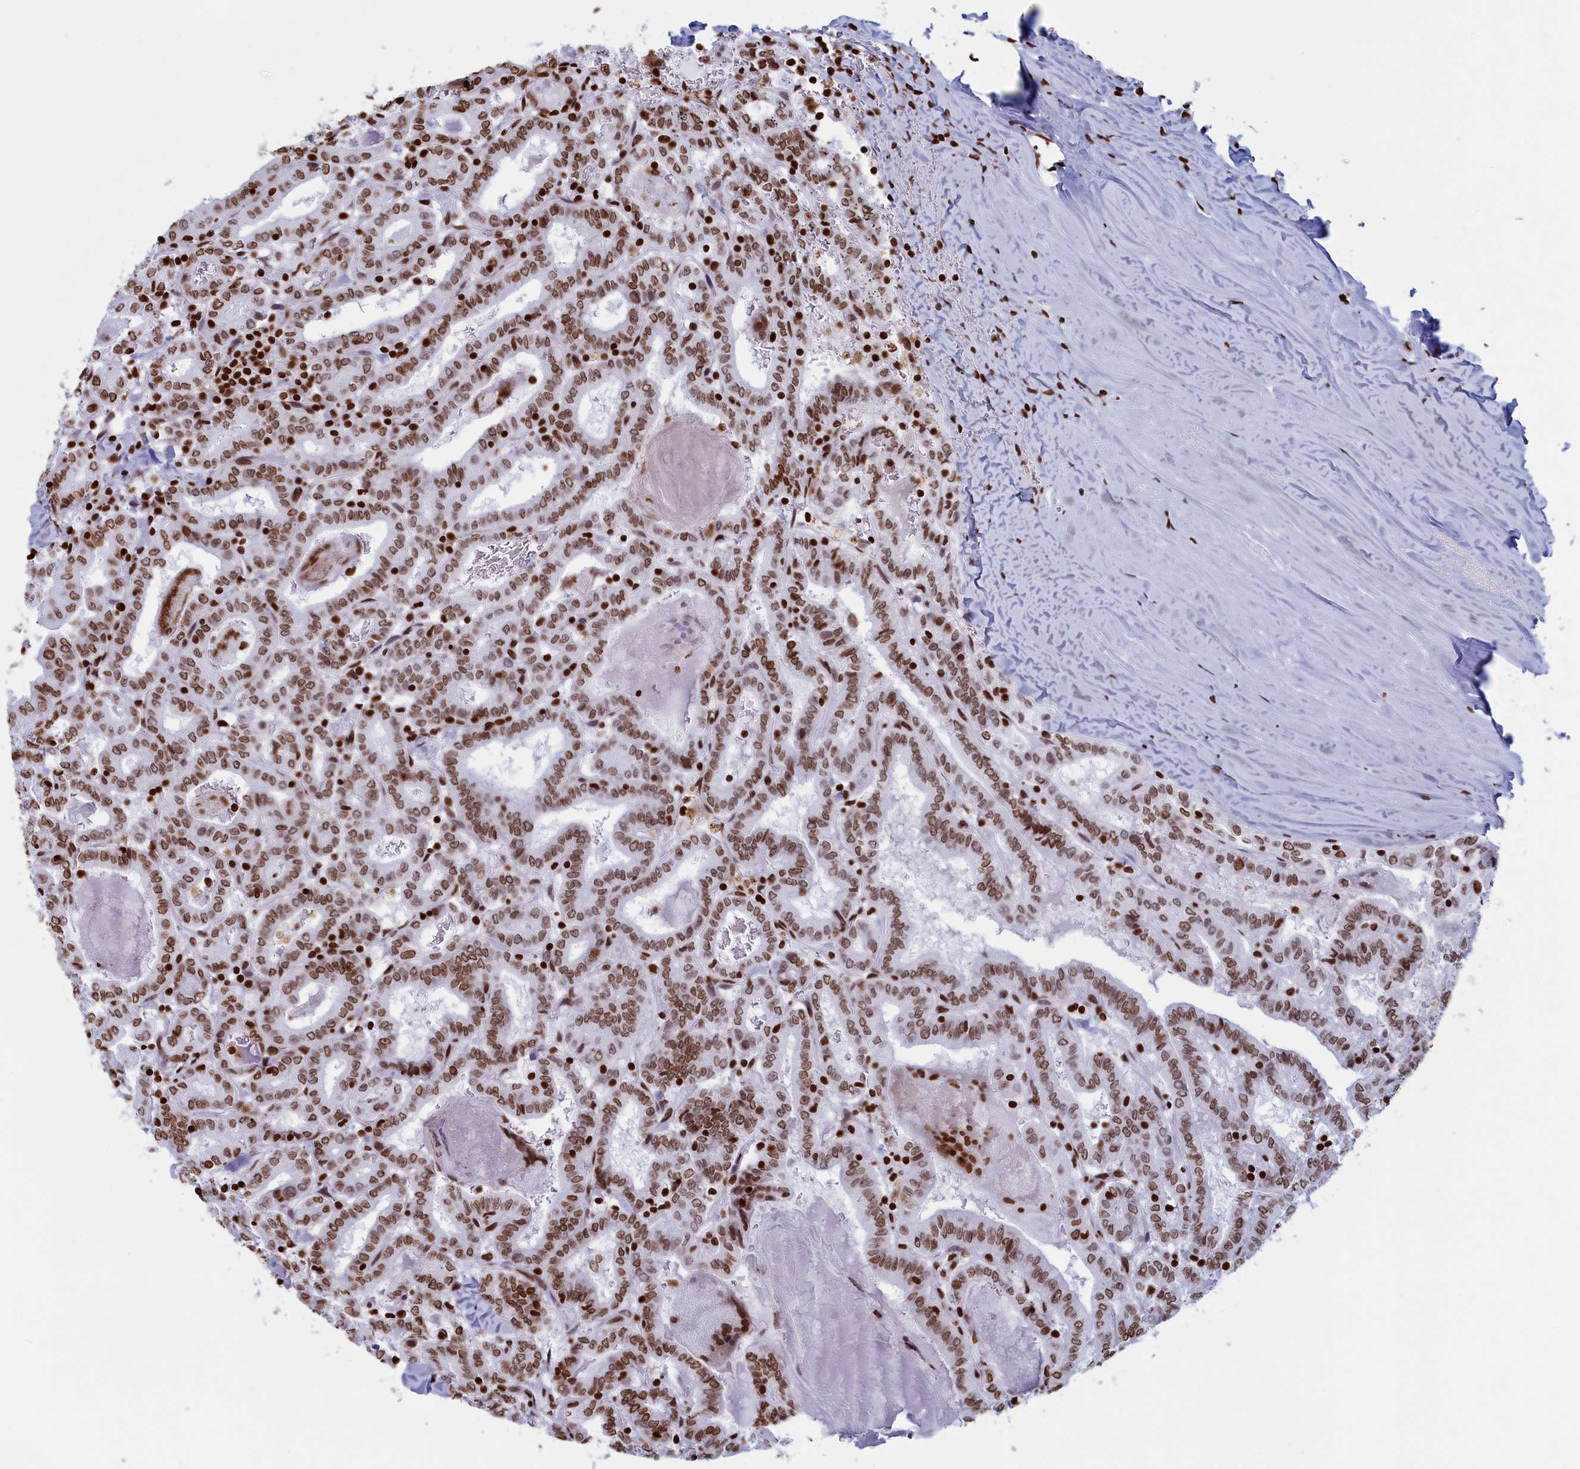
{"staining": {"intensity": "moderate", "quantity": ">75%", "location": "nuclear"}, "tissue": "thyroid cancer", "cell_type": "Tumor cells", "image_type": "cancer", "snomed": [{"axis": "morphology", "description": "Papillary adenocarcinoma, NOS"}, {"axis": "topography", "description": "Thyroid gland"}], "caption": "This histopathology image demonstrates immunohistochemistry (IHC) staining of human thyroid cancer (papillary adenocarcinoma), with medium moderate nuclear staining in approximately >75% of tumor cells.", "gene": "APOBEC3A", "patient": {"sex": "female", "age": 72}}